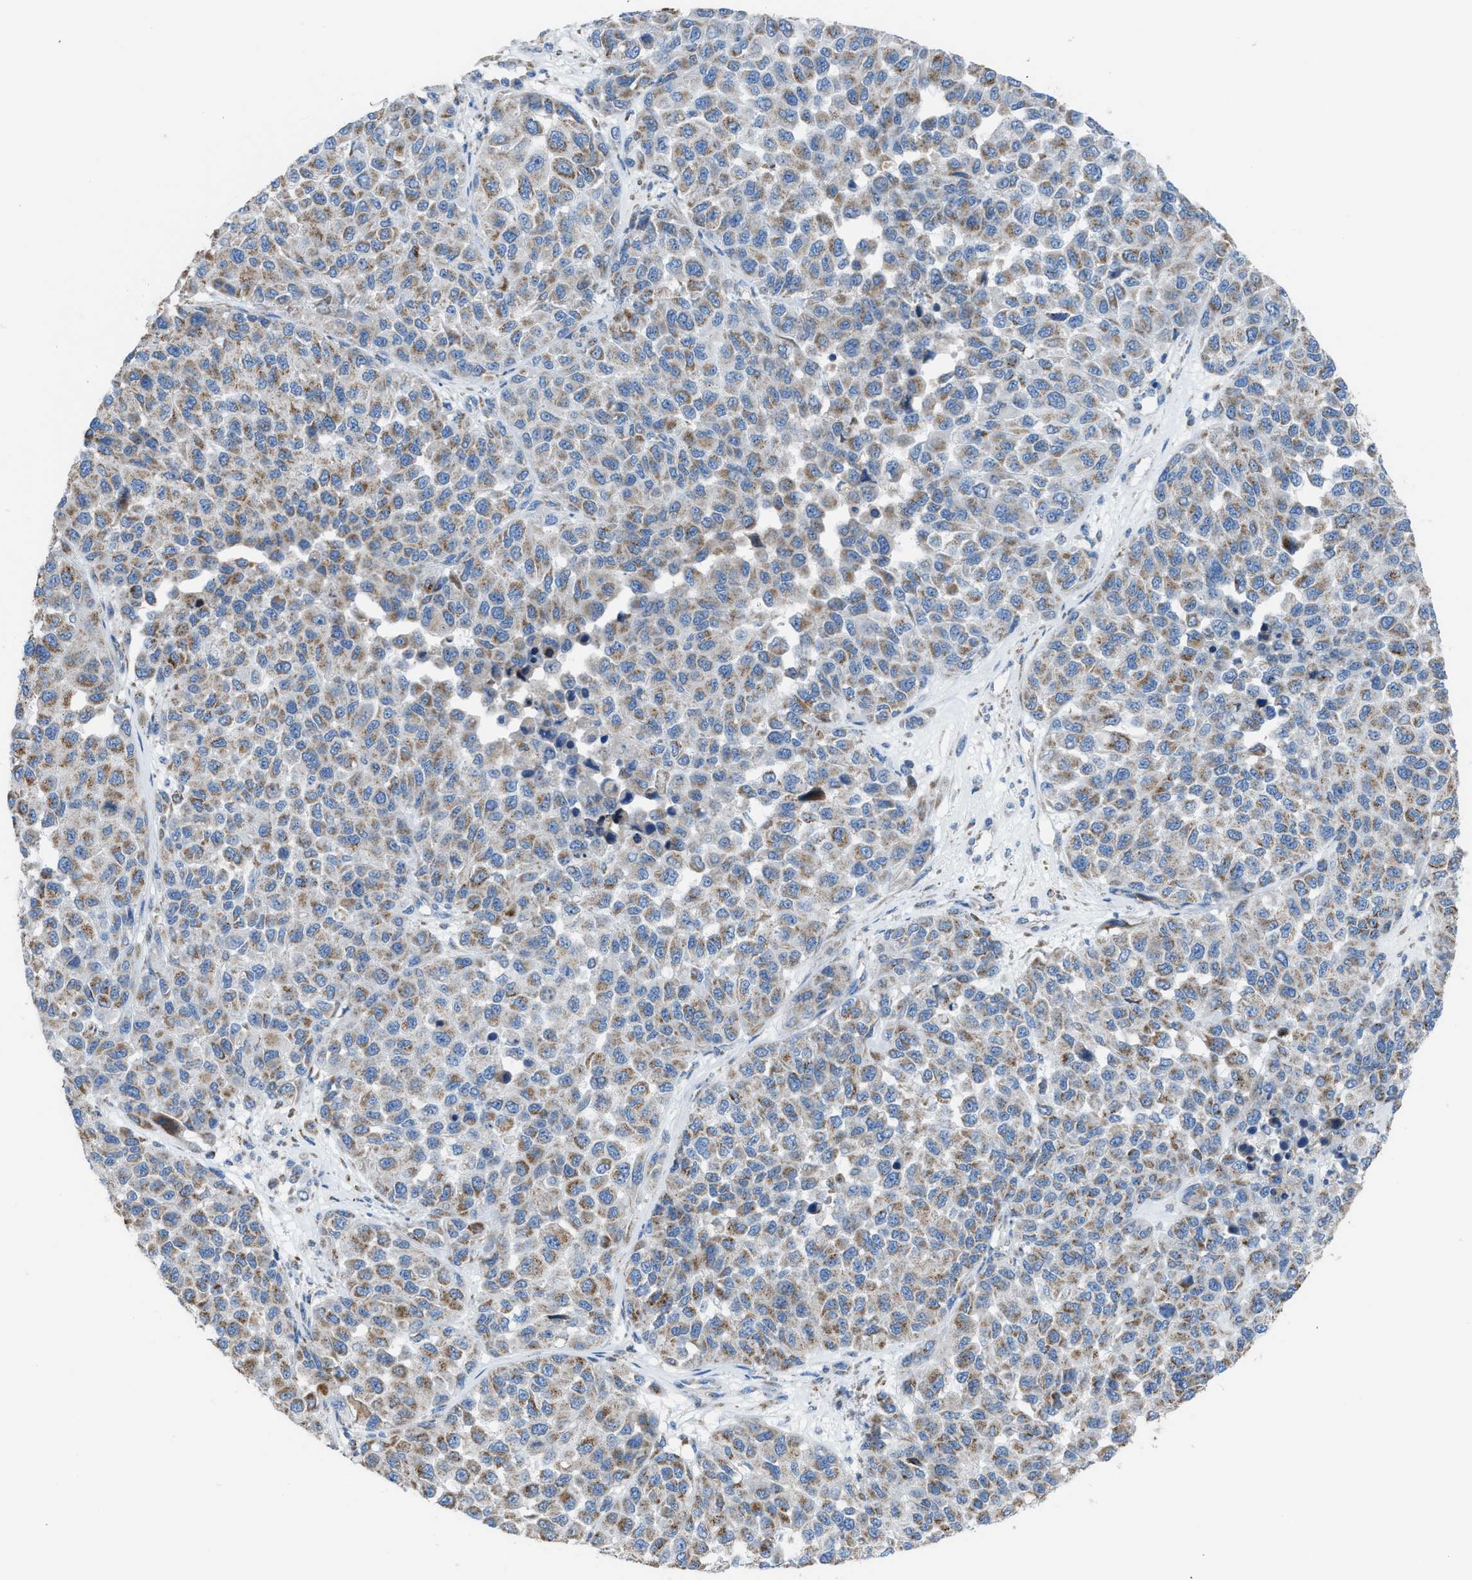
{"staining": {"intensity": "moderate", "quantity": ">75%", "location": "cytoplasmic/membranous"}, "tissue": "melanoma", "cell_type": "Tumor cells", "image_type": "cancer", "snomed": [{"axis": "morphology", "description": "Malignant melanoma, NOS"}, {"axis": "topography", "description": "Skin"}], "caption": "An image showing moderate cytoplasmic/membranous positivity in approximately >75% of tumor cells in melanoma, as visualized by brown immunohistochemical staining.", "gene": "ETFB", "patient": {"sex": "male", "age": 62}}